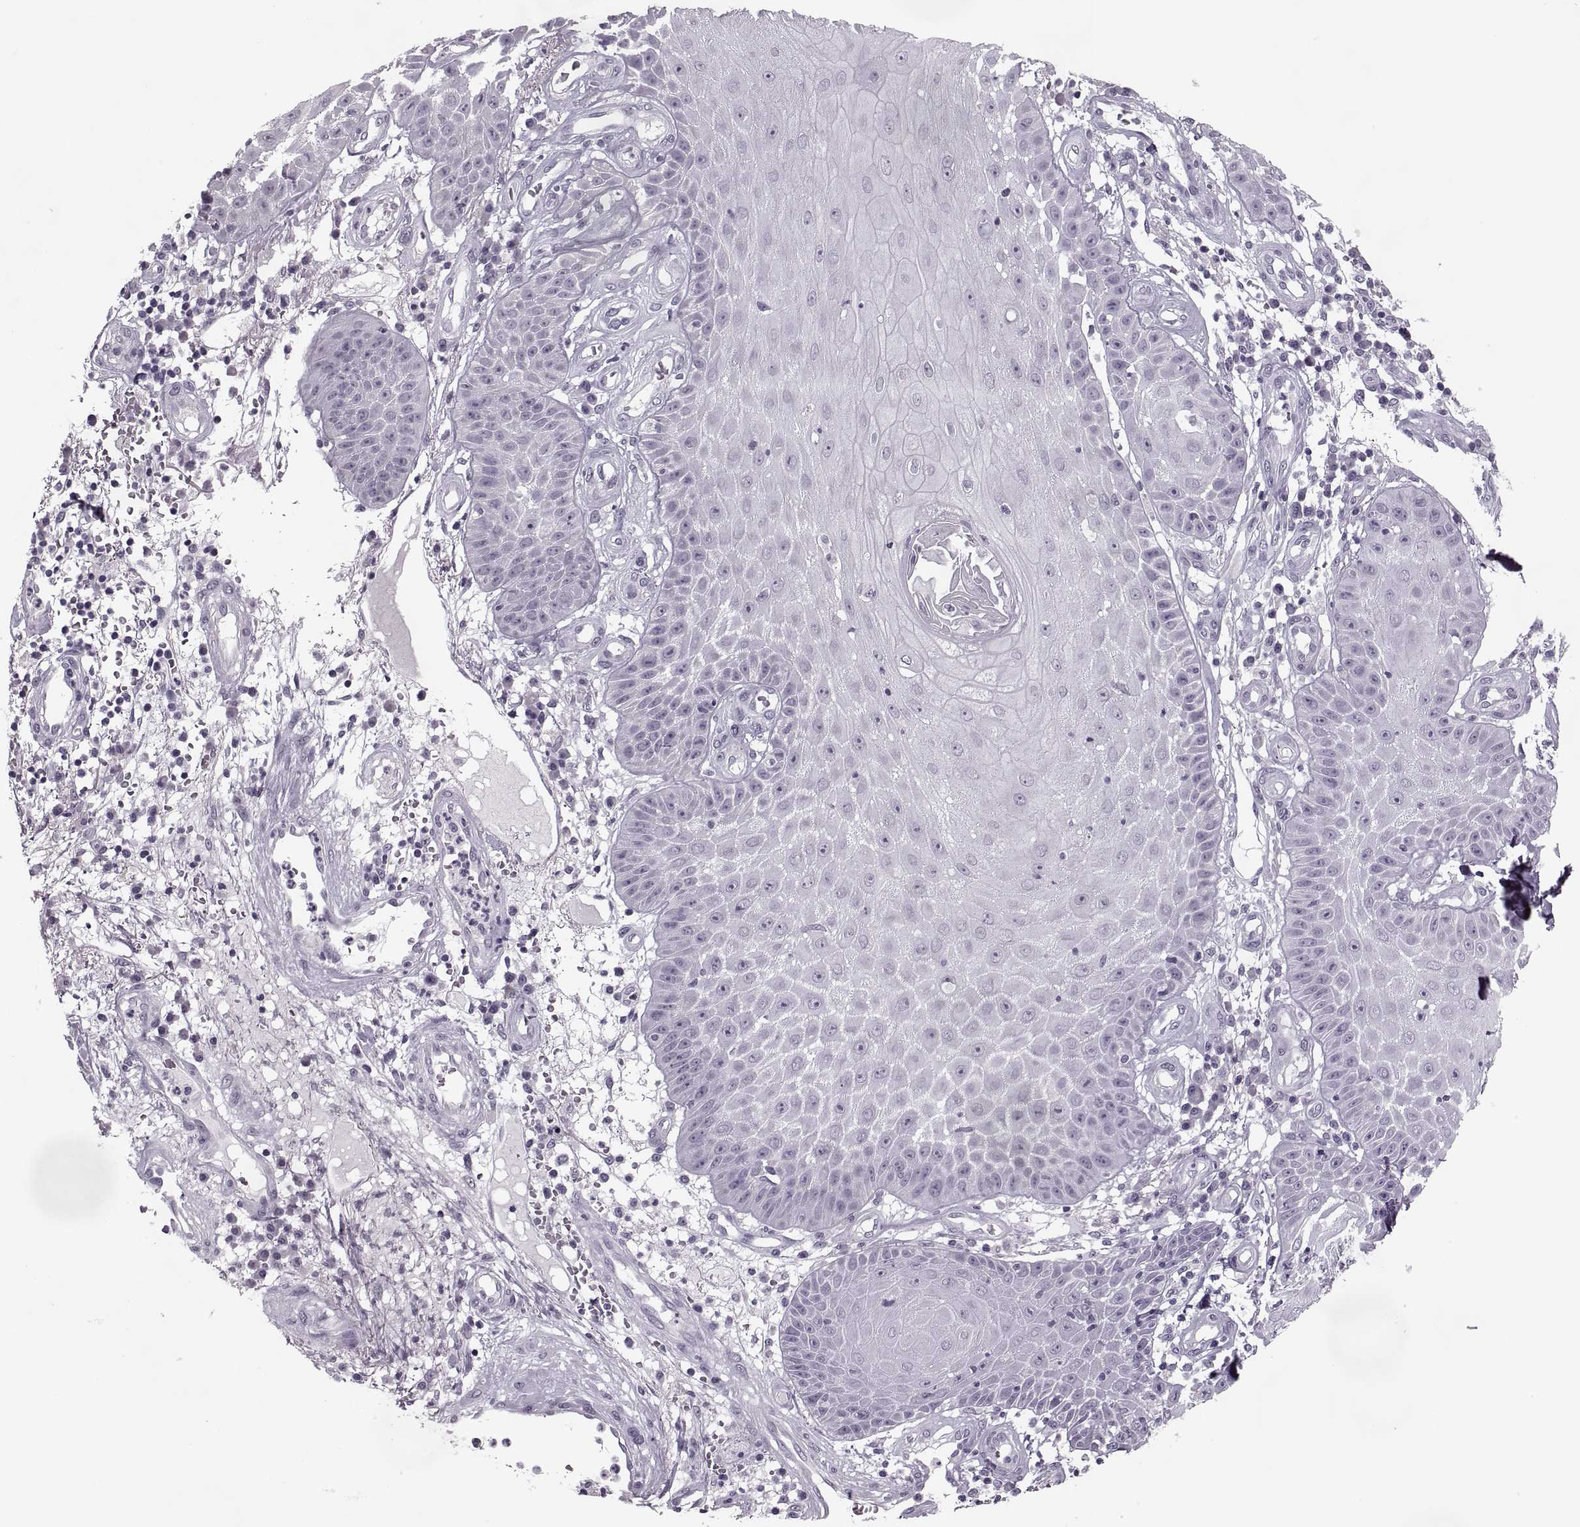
{"staining": {"intensity": "negative", "quantity": "none", "location": "none"}, "tissue": "skin cancer", "cell_type": "Tumor cells", "image_type": "cancer", "snomed": [{"axis": "morphology", "description": "Squamous cell carcinoma, NOS"}, {"axis": "topography", "description": "Skin"}], "caption": "A photomicrograph of human squamous cell carcinoma (skin) is negative for staining in tumor cells.", "gene": "PAGE5", "patient": {"sex": "male", "age": 70}}